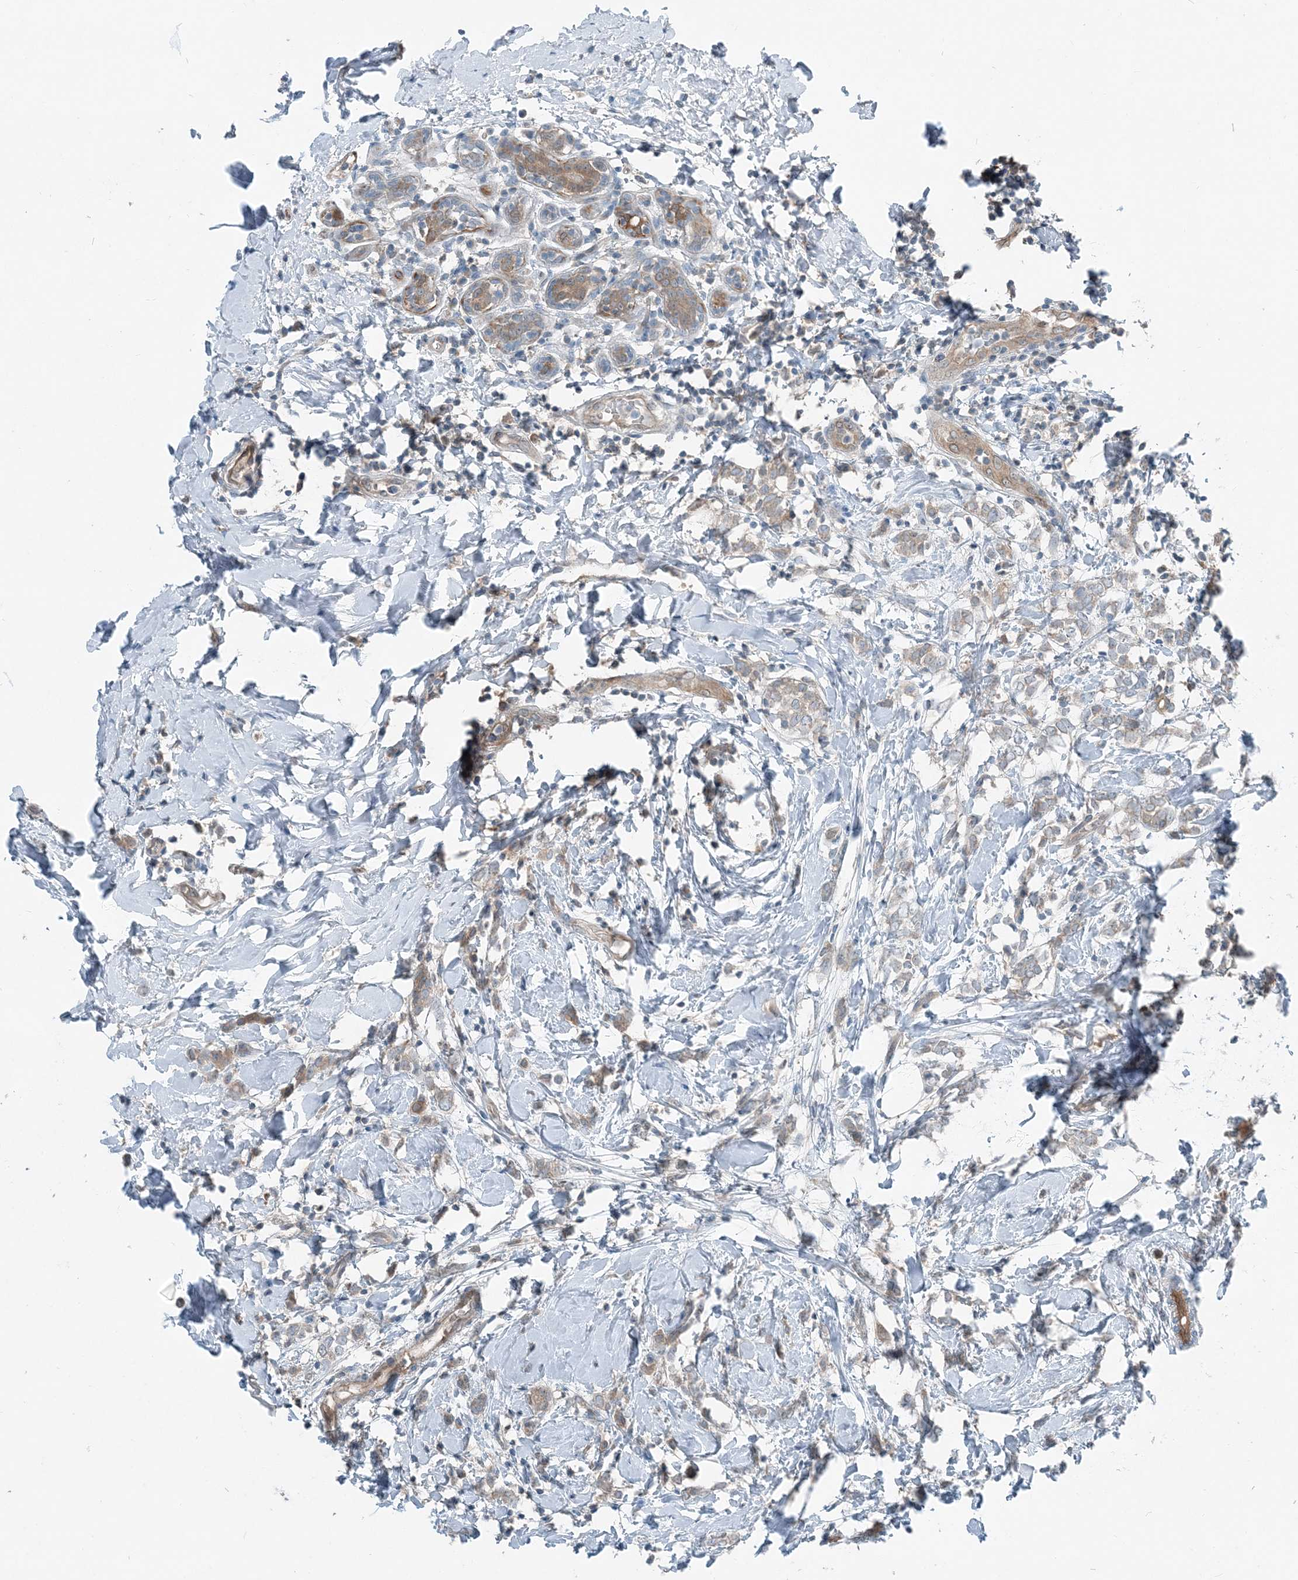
{"staining": {"intensity": "weak", "quantity": "<25%", "location": "cytoplasmic/membranous"}, "tissue": "breast cancer", "cell_type": "Tumor cells", "image_type": "cancer", "snomed": [{"axis": "morphology", "description": "Normal tissue, NOS"}, {"axis": "morphology", "description": "Lobular carcinoma"}, {"axis": "topography", "description": "Breast"}], "caption": "Tumor cells are negative for brown protein staining in lobular carcinoma (breast). (Brightfield microscopy of DAB (3,3'-diaminobenzidine) IHC at high magnification).", "gene": "ARMH1", "patient": {"sex": "female", "age": 47}}